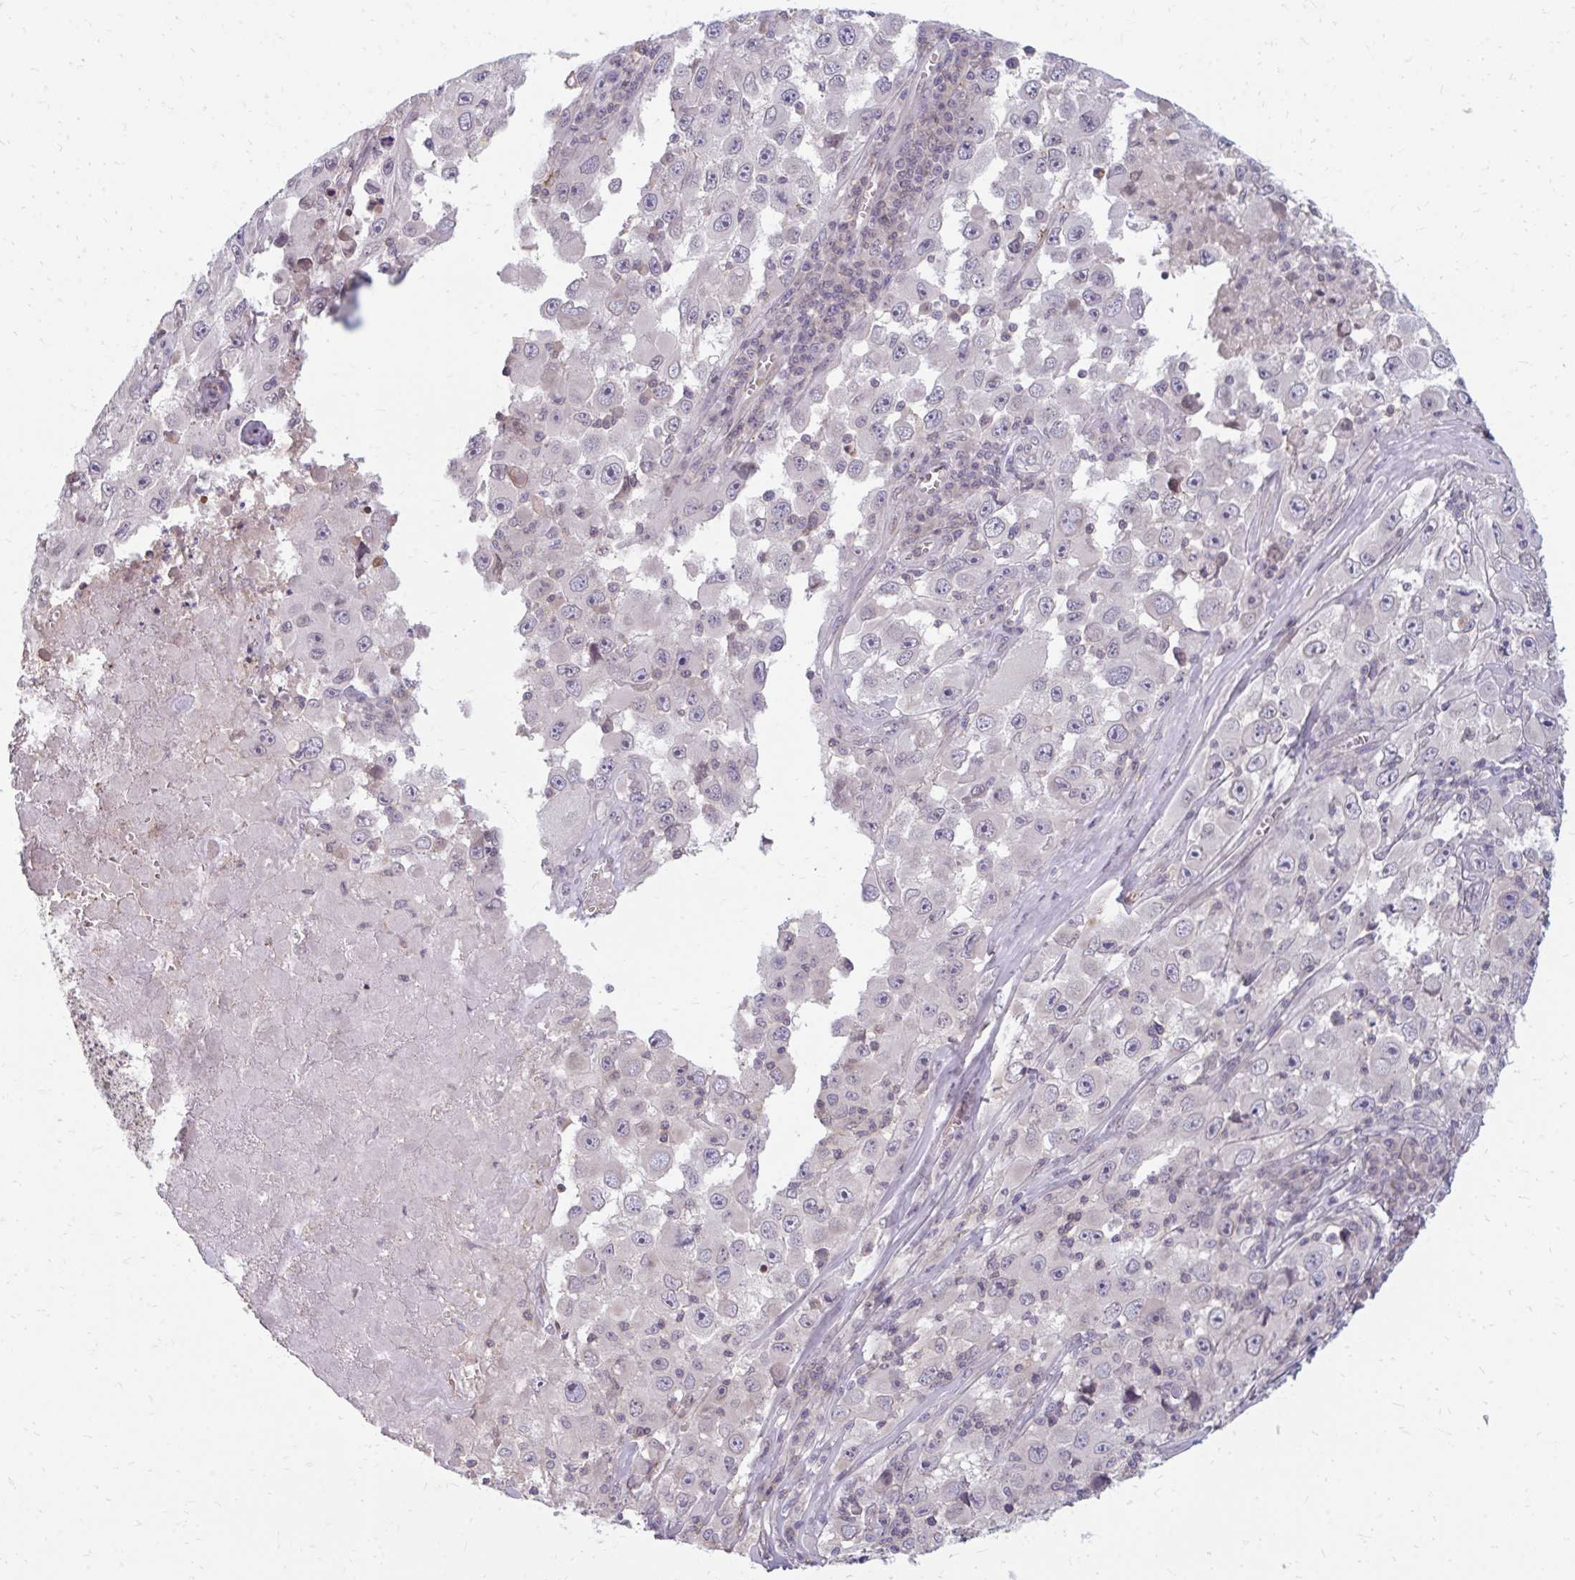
{"staining": {"intensity": "negative", "quantity": "none", "location": "none"}, "tissue": "melanoma", "cell_type": "Tumor cells", "image_type": "cancer", "snomed": [{"axis": "morphology", "description": "Malignant melanoma, Metastatic site"}, {"axis": "topography", "description": "Lymph node"}], "caption": "DAB (3,3'-diaminobenzidine) immunohistochemical staining of melanoma exhibits no significant expression in tumor cells.", "gene": "GPC5", "patient": {"sex": "female", "age": 67}}